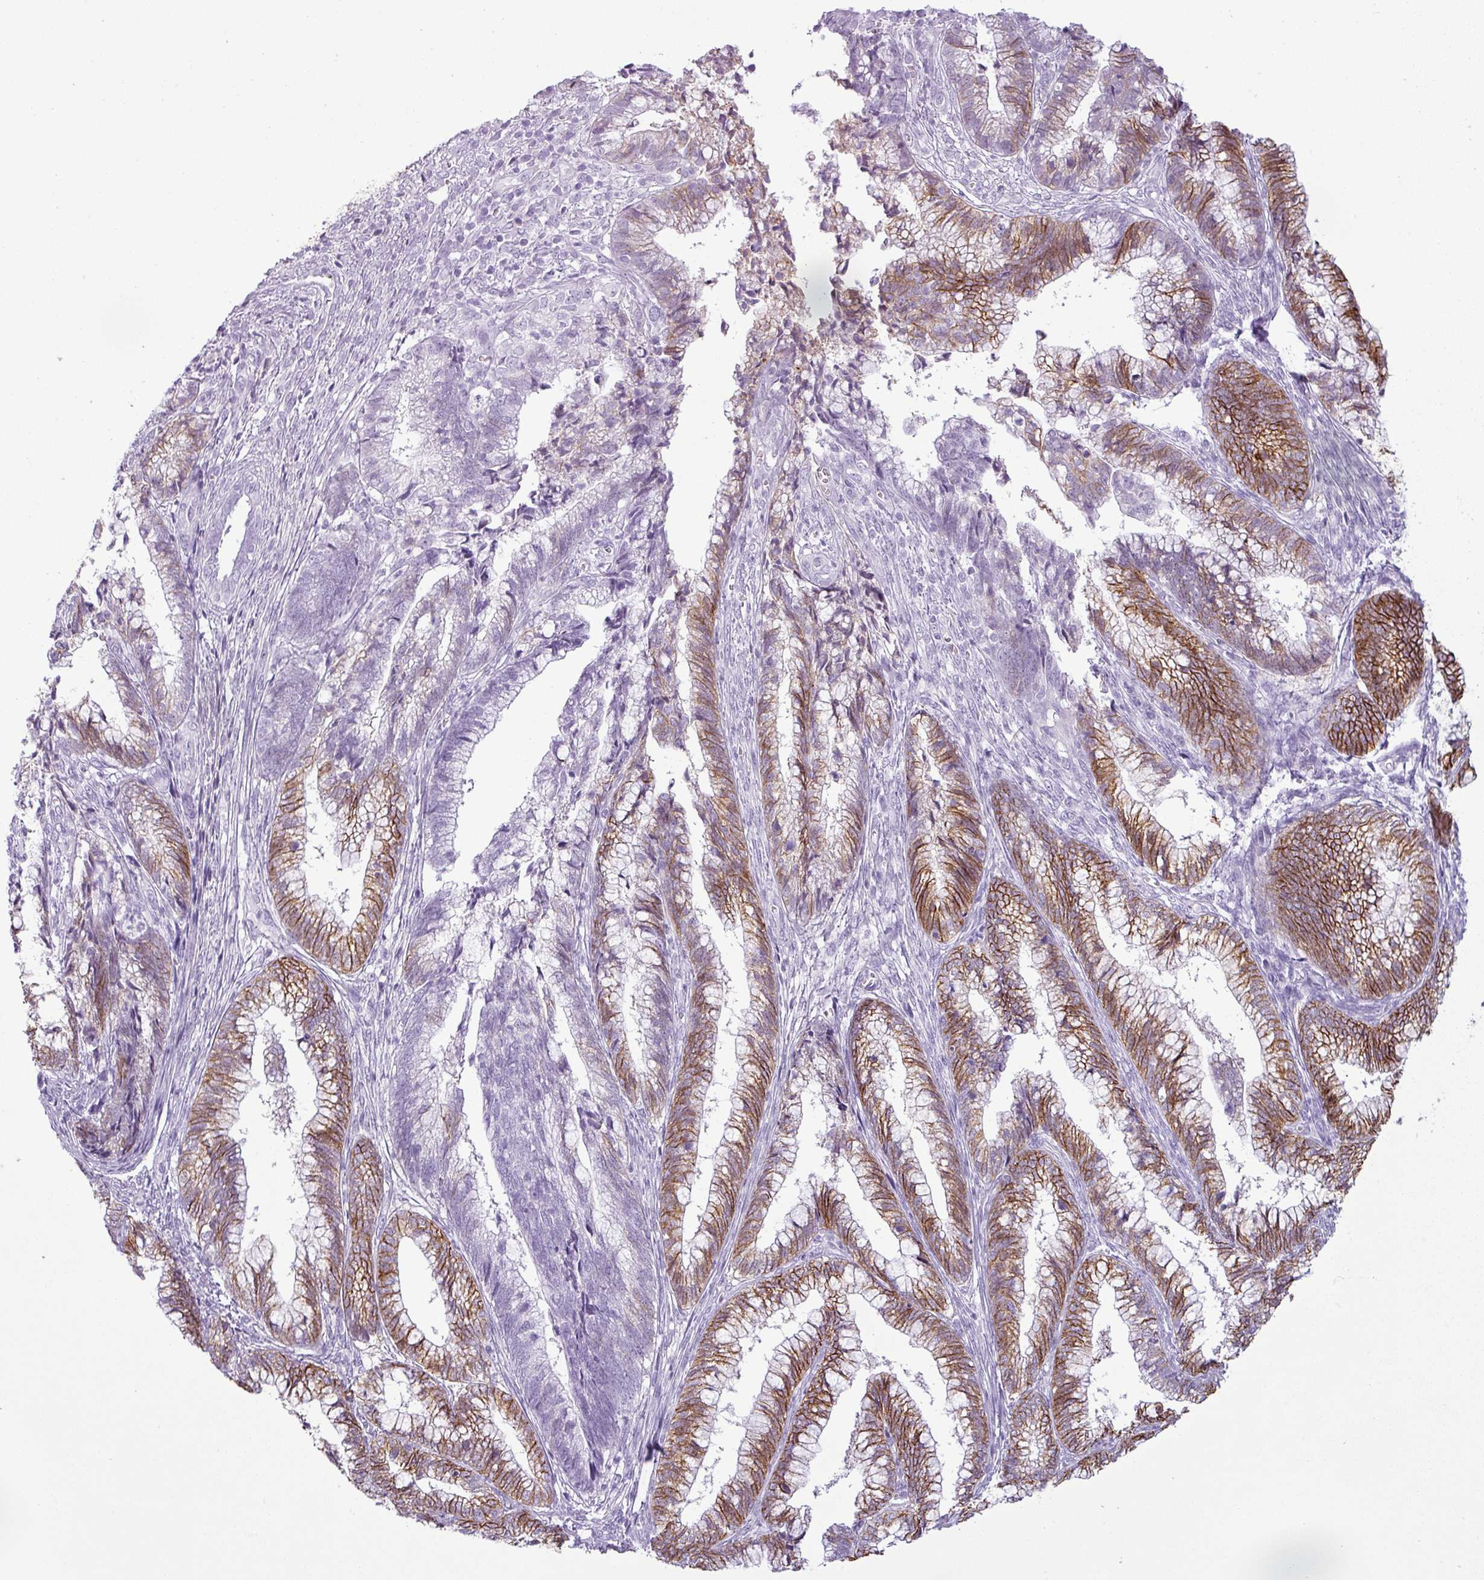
{"staining": {"intensity": "strong", "quantity": "25%-75%", "location": "cytoplasmic/membranous"}, "tissue": "cervical cancer", "cell_type": "Tumor cells", "image_type": "cancer", "snomed": [{"axis": "morphology", "description": "Adenocarcinoma, NOS"}, {"axis": "topography", "description": "Cervix"}], "caption": "A brown stain highlights strong cytoplasmic/membranous positivity of a protein in human cervical cancer tumor cells. Nuclei are stained in blue.", "gene": "CDH16", "patient": {"sex": "female", "age": 44}}